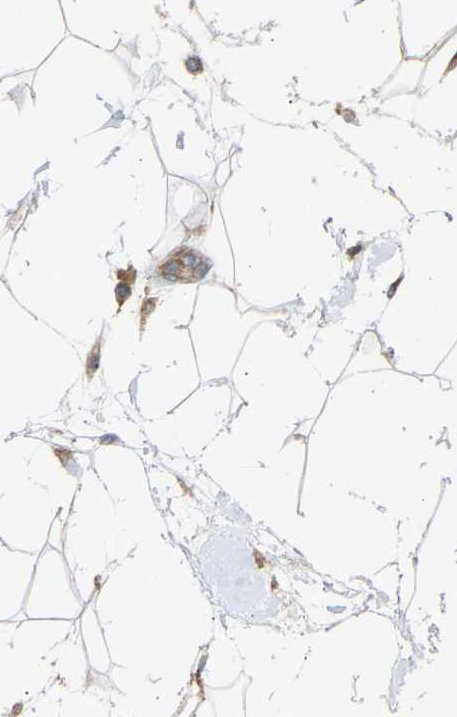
{"staining": {"intensity": "moderate", "quantity": ">75%", "location": "cytoplasmic/membranous"}, "tissue": "adipose tissue", "cell_type": "Adipocytes", "image_type": "normal", "snomed": [{"axis": "morphology", "description": "Normal tissue, NOS"}, {"axis": "morphology", "description": "Adenocarcinoma, NOS"}, {"axis": "topography", "description": "Duodenum"}, {"axis": "topography", "description": "Peripheral nerve tissue"}], "caption": "Adipose tissue stained for a protein (brown) exhibits moderate cytoplasmic/membranous positive positivity in about >75% of adipocytes.", "gene": "GCN1", "patient": {"sex": "female", "age": 60}}